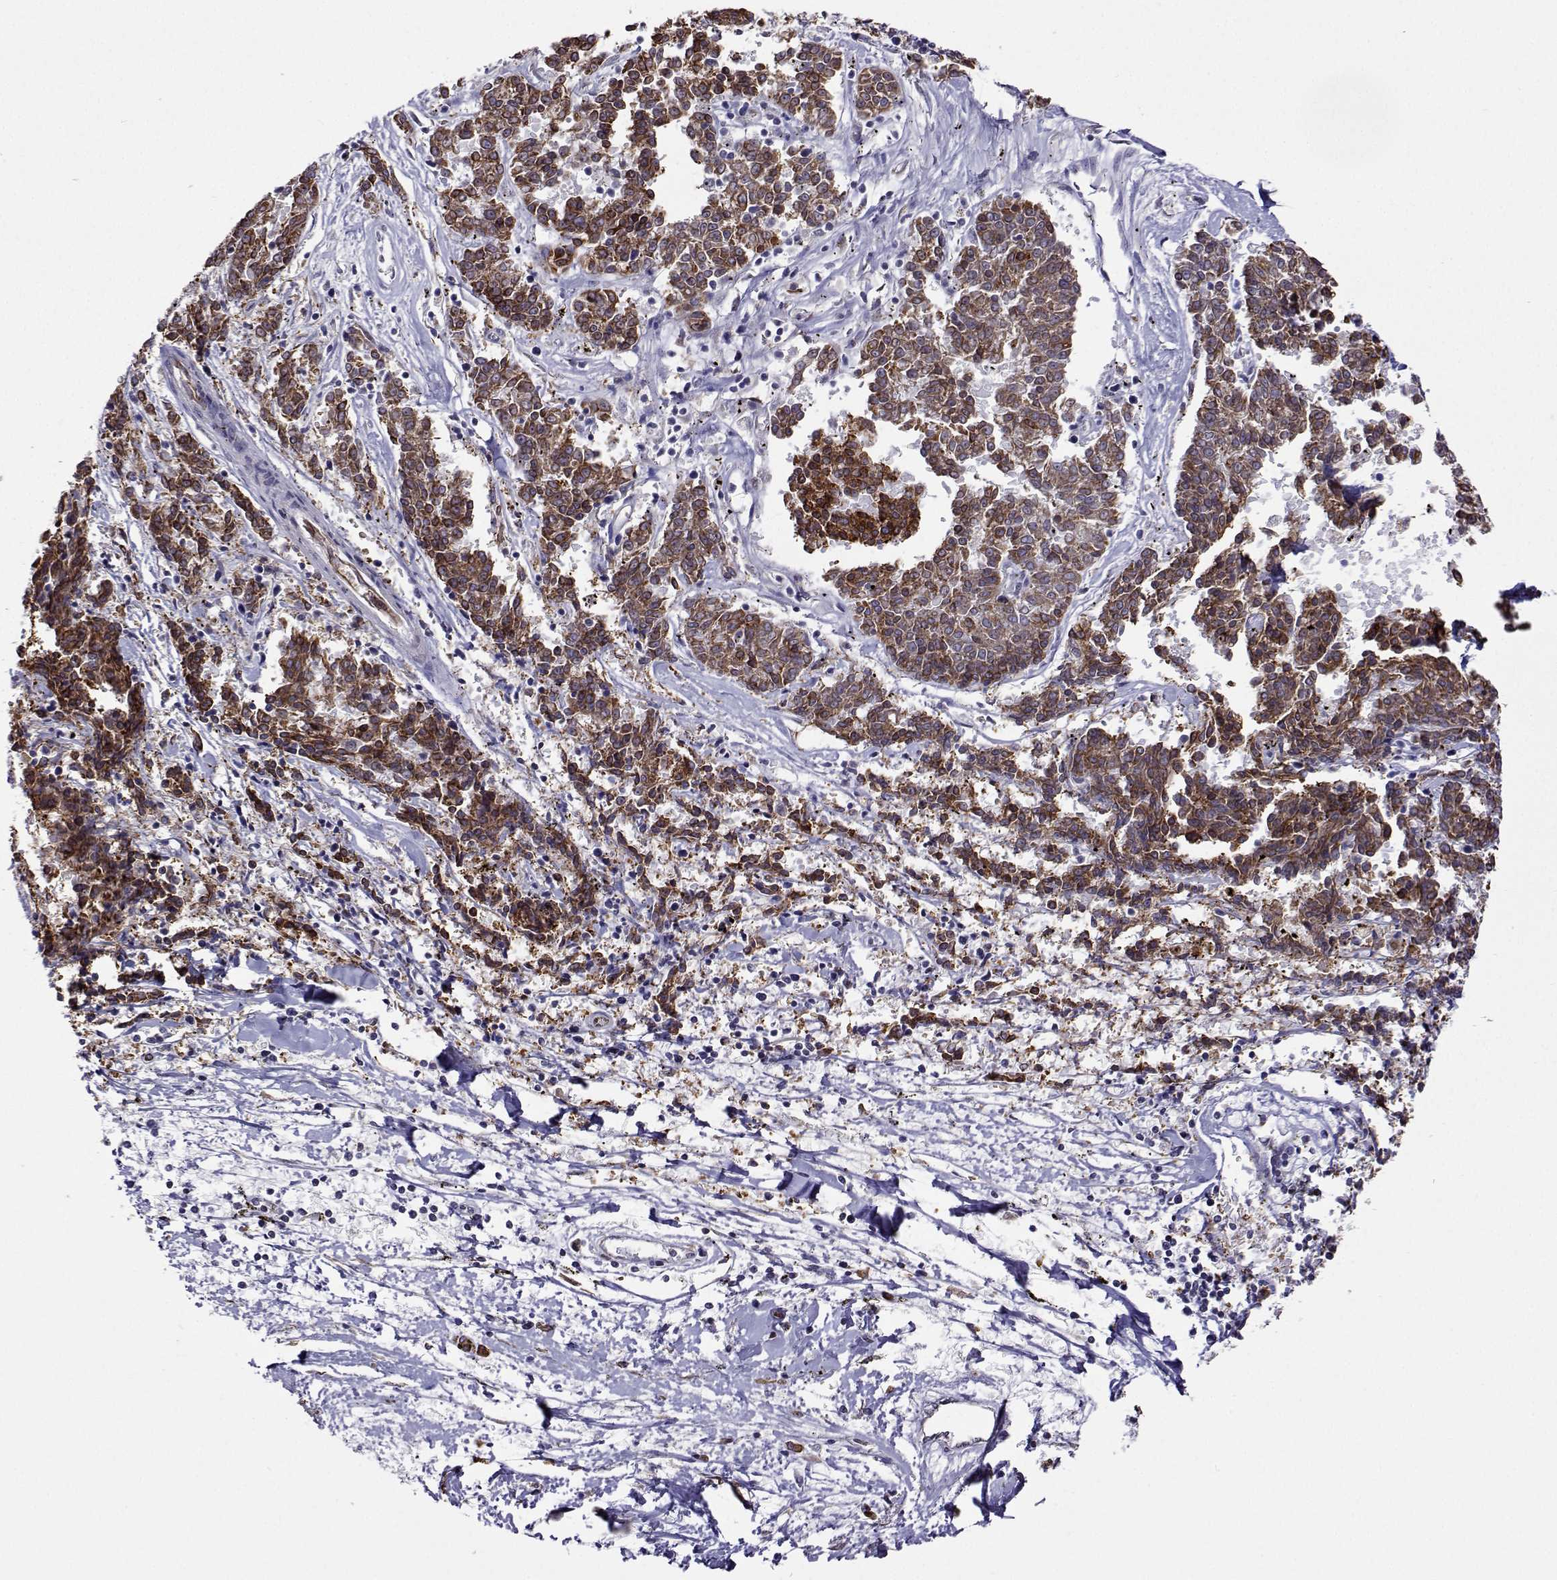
{"staining": {"intensity": "moderate", "quantity": ">75%", "location": "cytoplasmic/membranous"}, "tissue": "melanoma", "cell_type": "Tumor cells", "image_type": "cancer", "snomed": [{"axis": "morphology", "description": "Malignant melanoma, NOS"}, {"axis": "topography", "description": "Skin"}], "caption": "An IHC micrograph of tumor tissue is shown. Protein staining in brown labels moderate cytoplasmic/membranous positivity in melanoma within tumor cells.", "gene": "PGRMC2", "patient": {"sex": "female", "age": 72}}